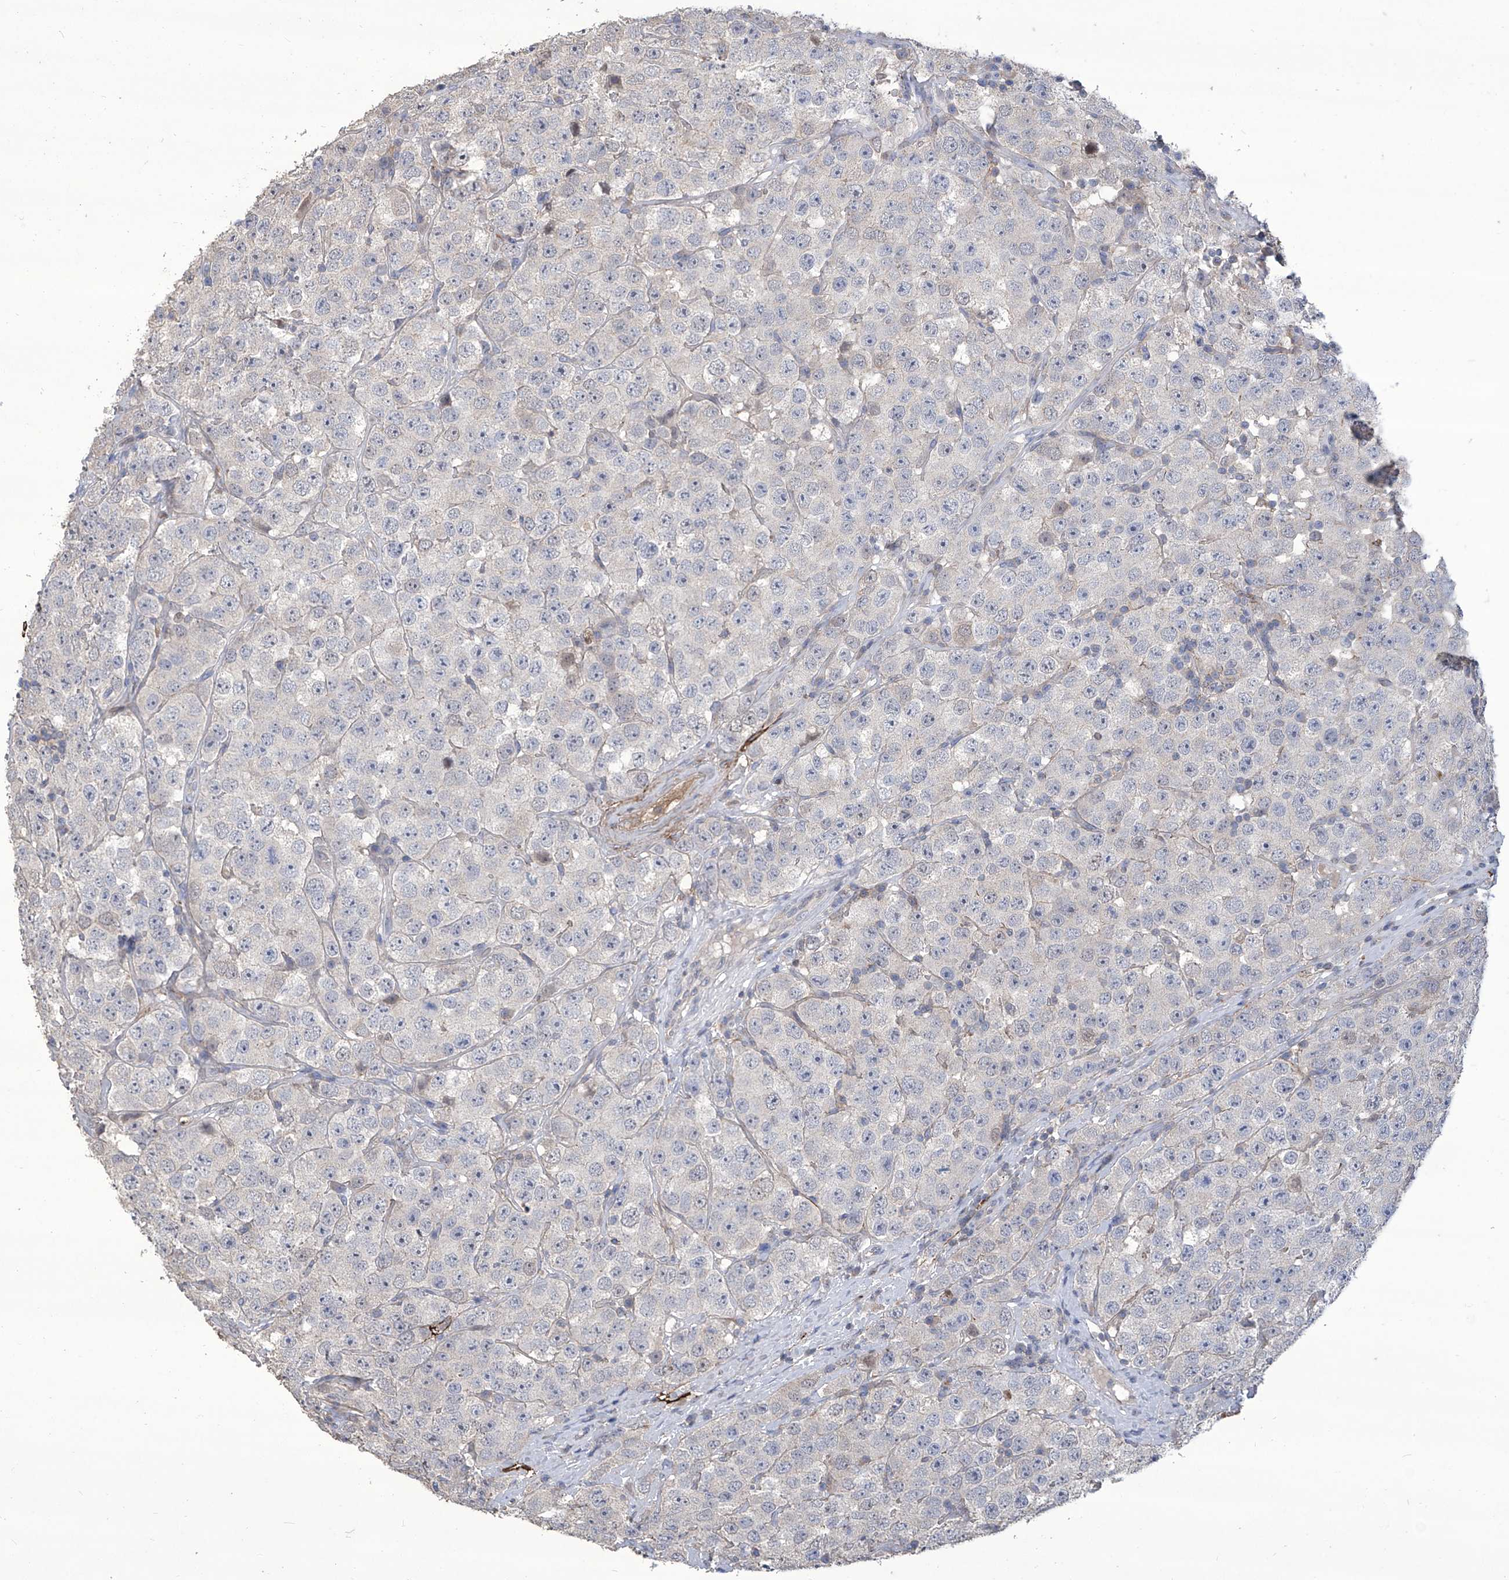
{"staining": {"intensity": "negative", "quantity": "none", "location": "none"}, "tissue": "testis cancer", "cell_type": "Tumor cells", "image_type": "cancer", "snomed": [{"axis": "morphology", "description": "Seminoma, NOS"}, {"axis": "topography", "description": "Testis"}], "caption": "An IHC photomicrograph of testis cancer (seminoma) is shown. There is no staining in tumor cells of testis cancer (seminoma).", "gene": "TXNIP", "patient": {"sex": "male", "age": 28}}